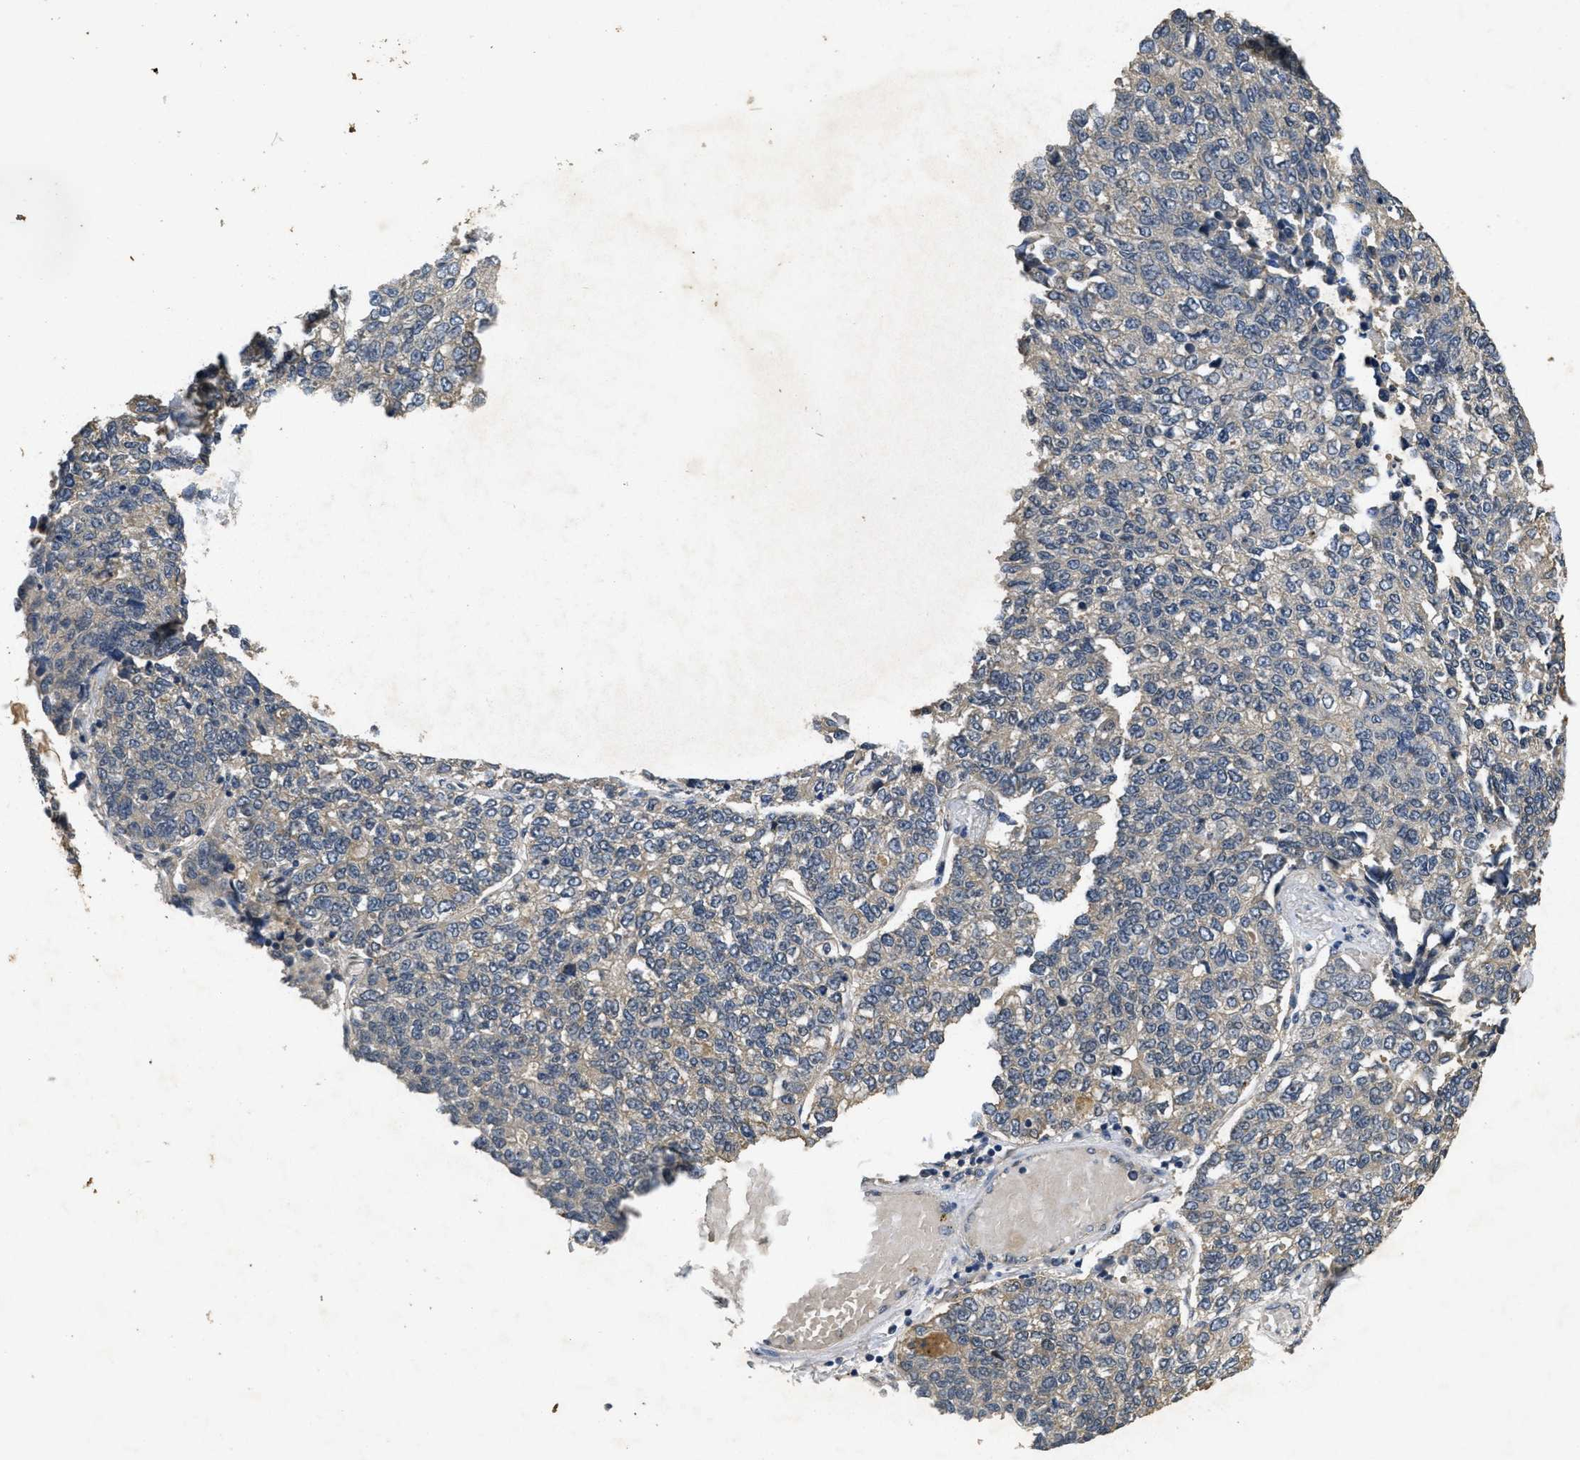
{"staining": {"intensity": "negative", "quantity": "none", "location": "none"}, "tissue": "lung cancer", "cell_type": "Tumor cells", "image_type": "cancer", "snomed": [{"axis": "morphology", "description": "Adenocarcinoma, NOS"}, {"axis": "topography", "description": "Lung"}], "caption": "Tumor cells are negative for brown protein staining in lung adenocarcinoma.", "gene": "PAPOLG", "patient": {"sex": "male", "age": 49}}